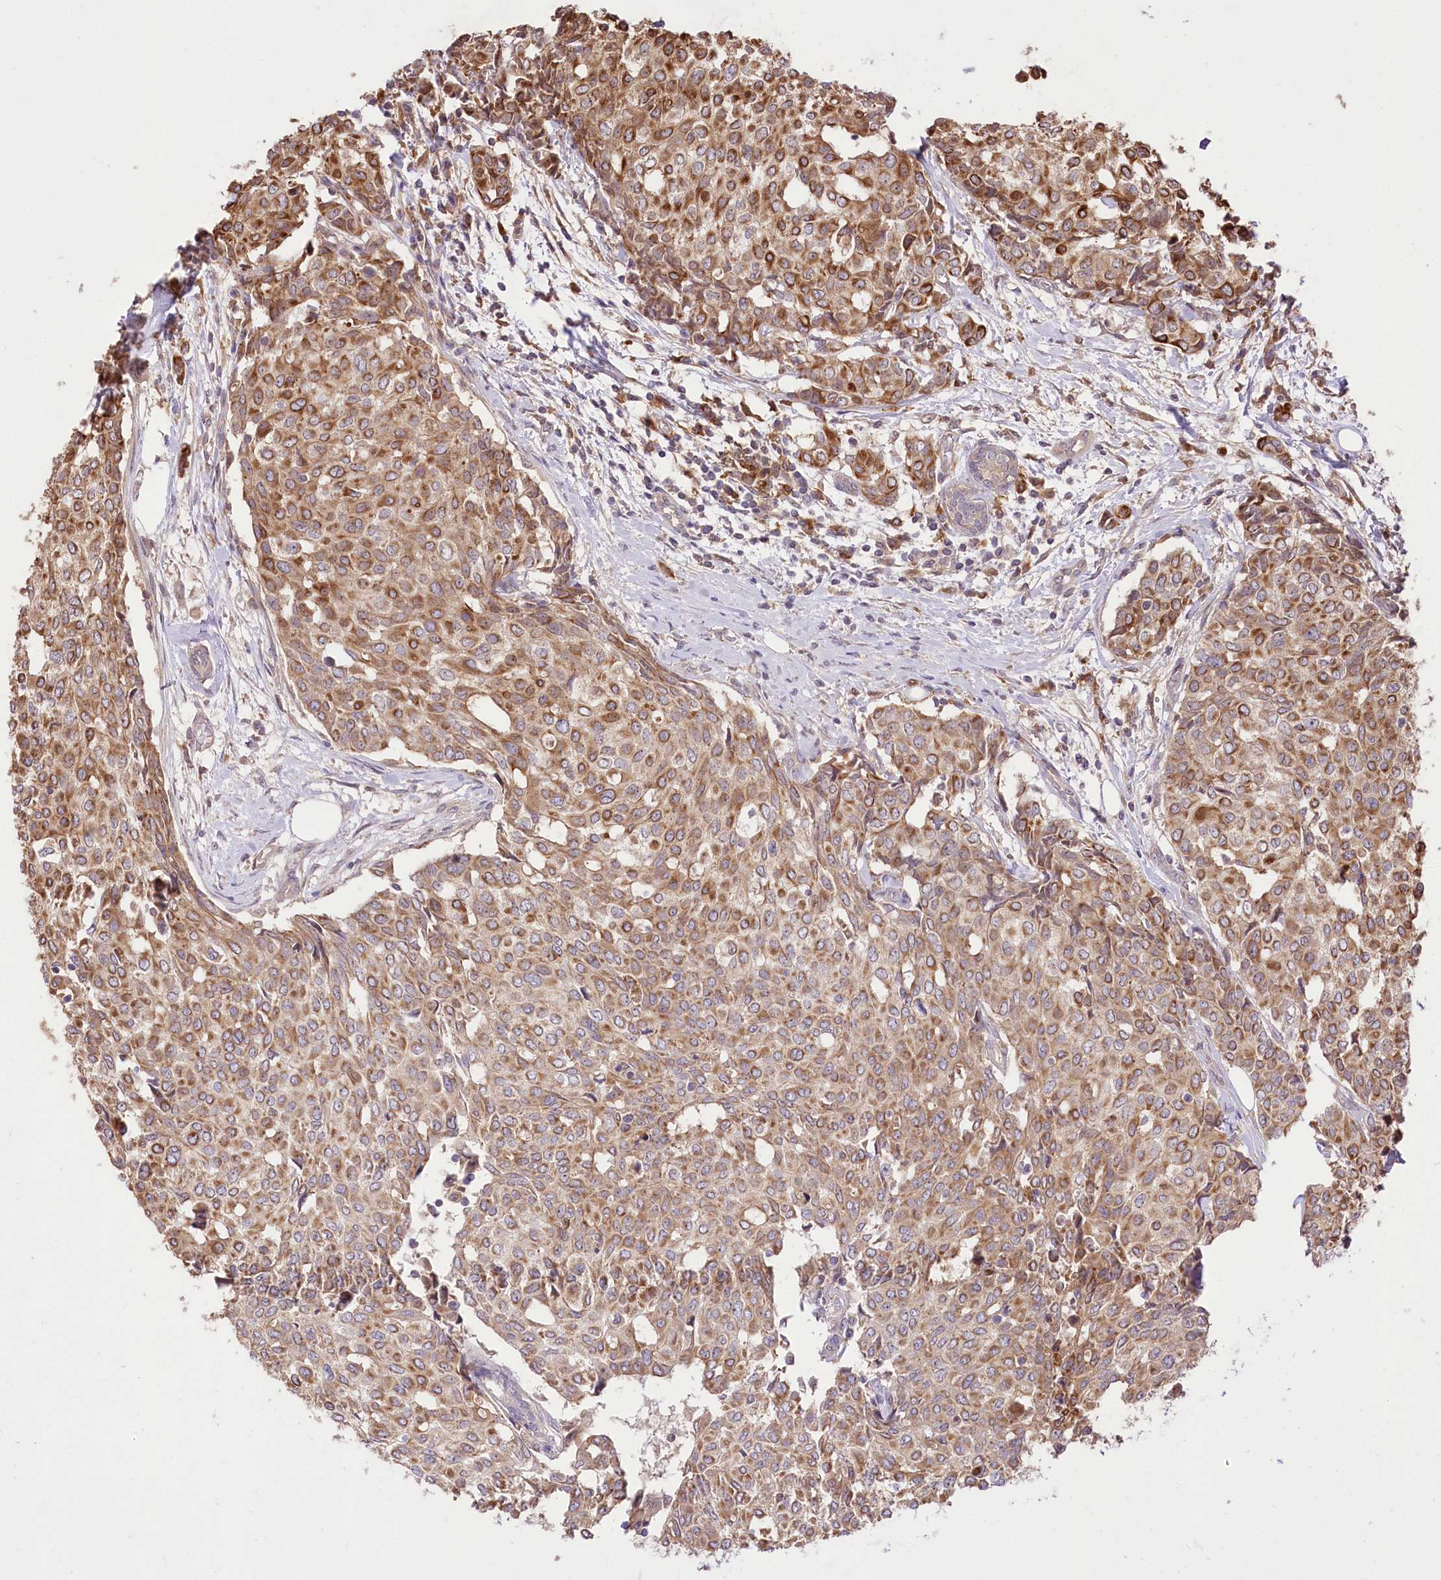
{"staining": {"intensity": "moderate", "quantity": ">75%", "location": "cytoplasmic/membranous"}, "tissue": "breast cancer", "cell_type": "Tumor cells", "image_type": "cancer", "snomed": [{"axis": "morphology", "description": "Lobular carcinoma"}, {"axis": "topography", "description": "Breast"}], "caption": "Immunohistochemistry staining of breast cancer, which exhibits medium levels of moderate cytoplasmic/membranous positivity in about >75% of tumor cells indicating moderate cytoplasmic/membranous protein staining. The staining was performed using DAB (3,3'-diaminobenzidine) (brown) for protein detection and nuclei were counterstained in hematoxylin (blue).", "gene": "HELT", "patient": {"sex": "female", "age": 51}}